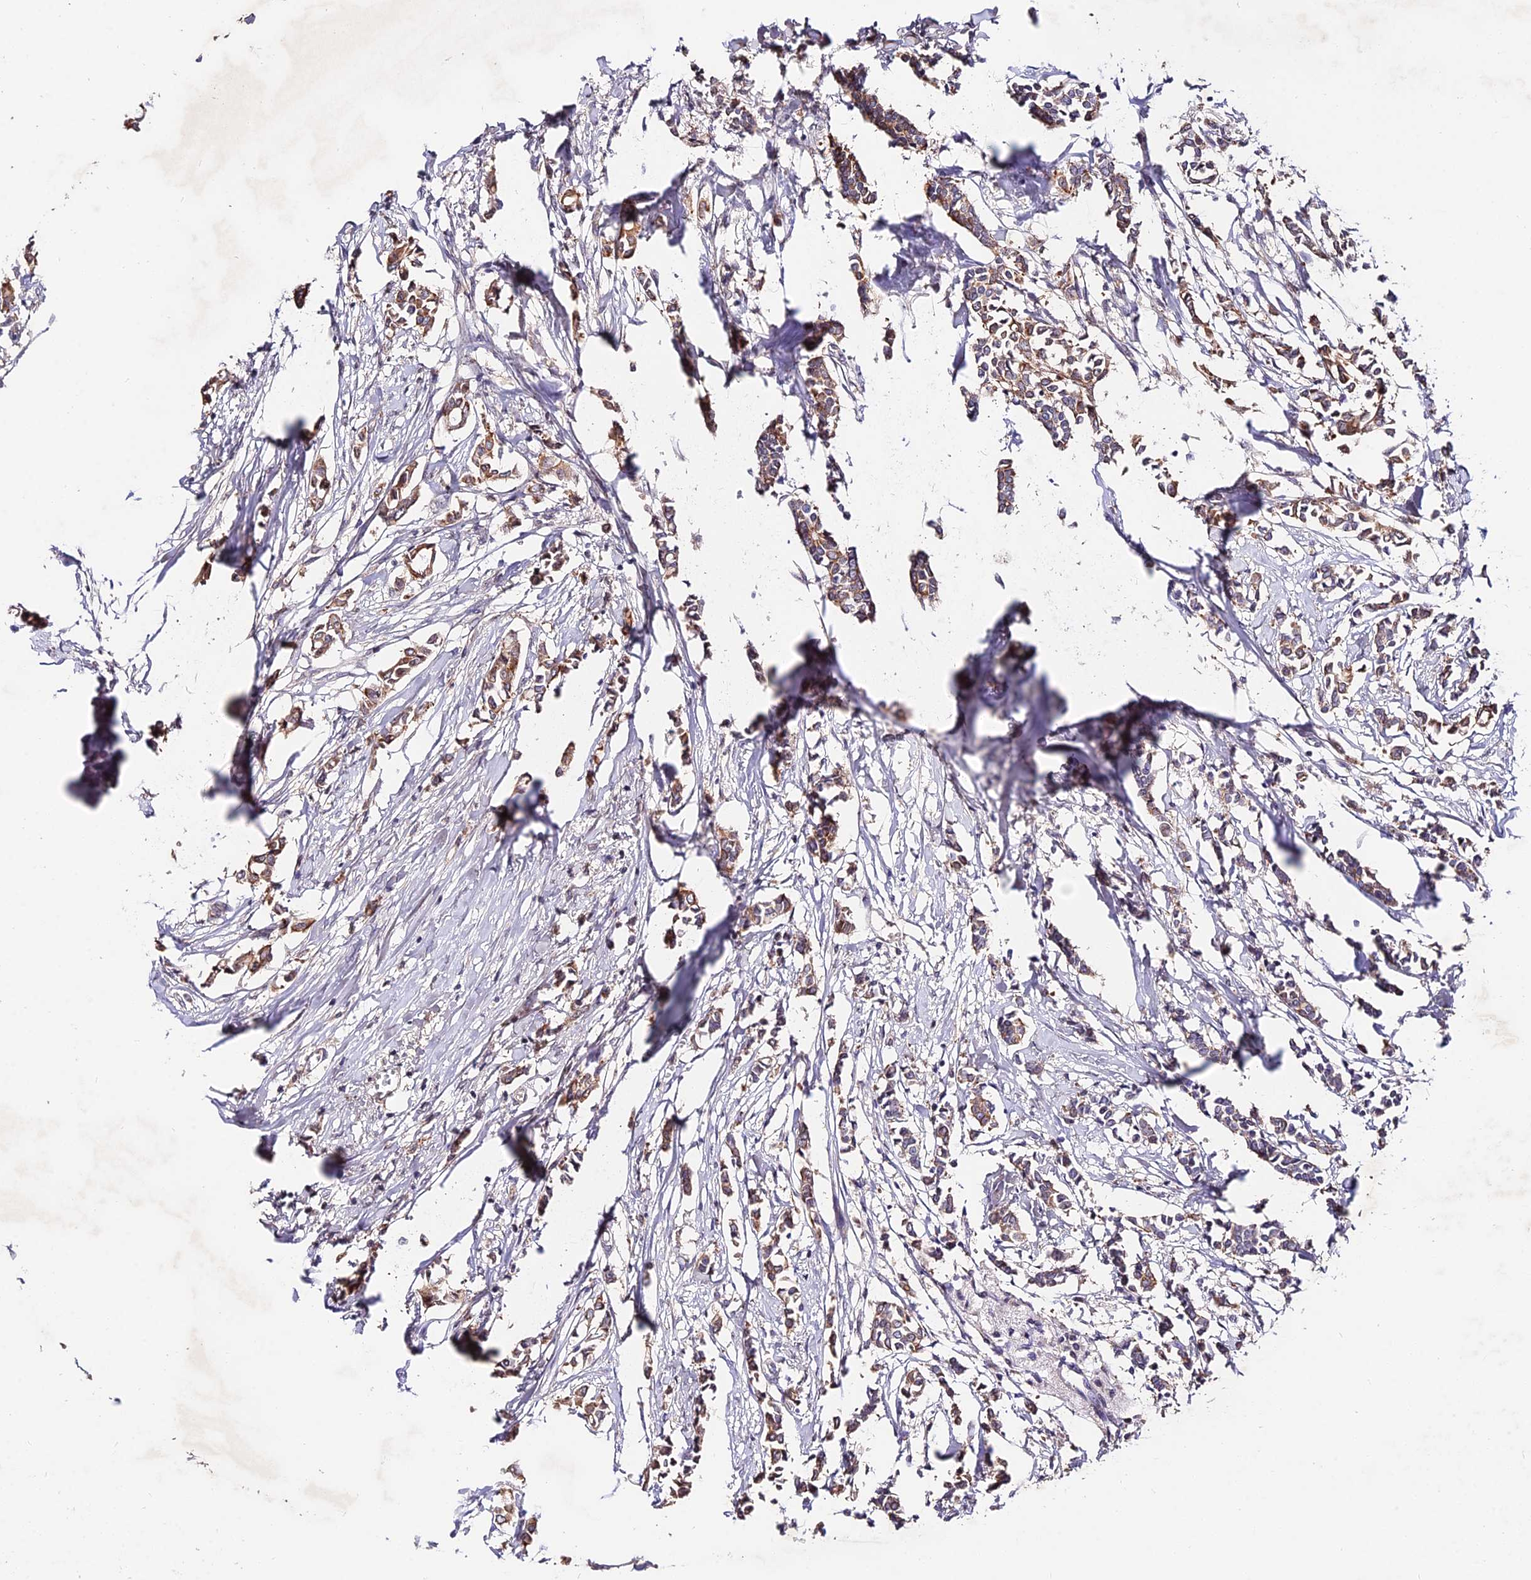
{"staining": {"intensity": "moderate", "quantity": ">75%", "location": "cytoplasmic/membranous"}, "tissue": "breast cancer", "cell_type": "Tumor cells", "image_type": "cancer", "snomed": [{"axis": "morphology", "description": "Duct carcinoma"}, {"axis": "topography", "description": "Breast"}], "caption": "There is medium levels of moderate cytoplasmic/membranous positivity in tumor cells of breast infiltrating ductal carcinoma, as demonstrated by immunohistochemical staining (brown color).", "gene": "INPP4A", "patient": {"sex": "female", "age": 41}}